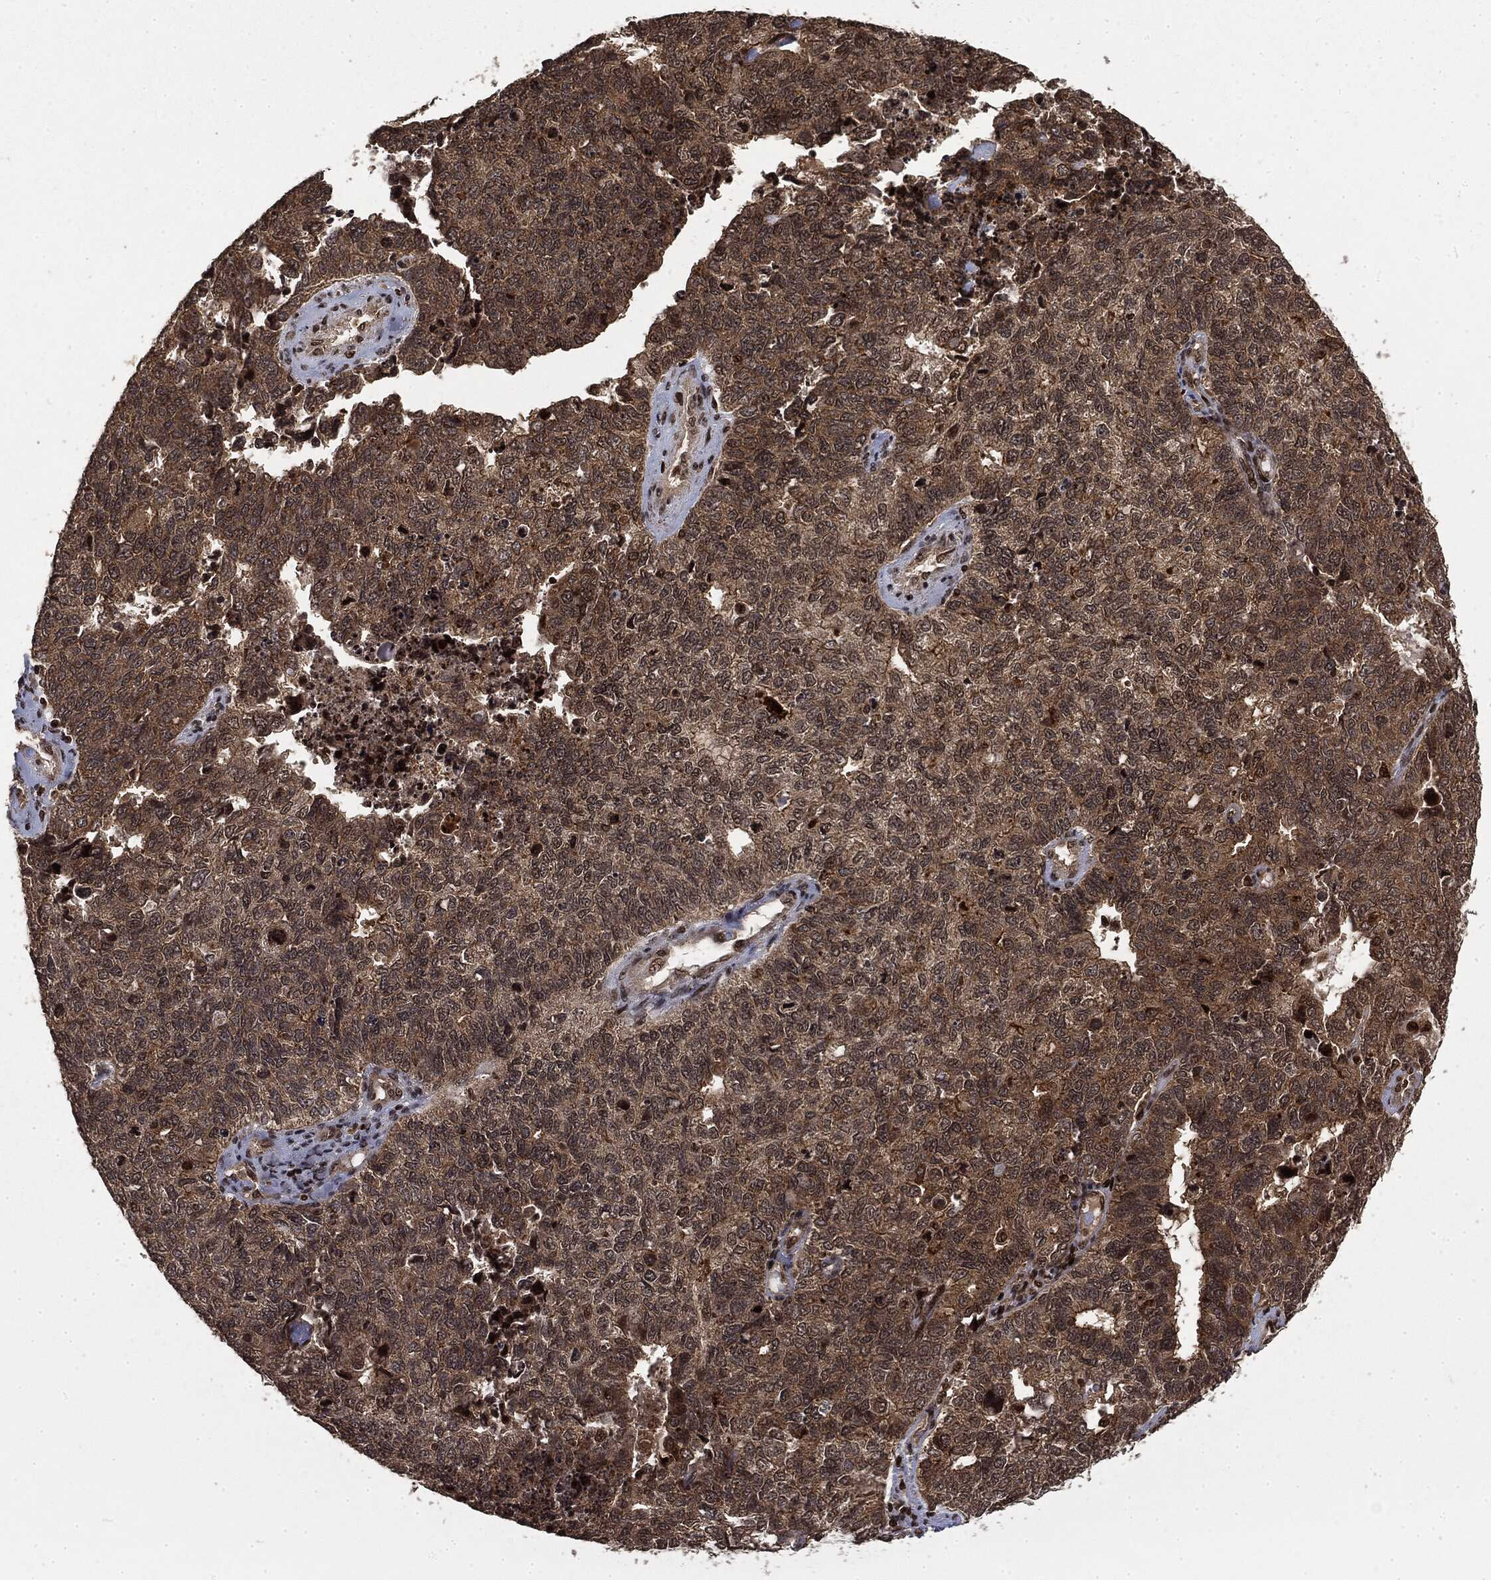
{"staining": {"intensity": "moderate", "quantity": ">75%", "location": "cytoplasmic/membranous"}, "tissue": "cervical cancer", "cell_type": "Tumor cells", "image_type": "cancer", "snomed": [{"axis": "morphology", "description": "Squamous cell carcinoma, NOS"}, {"axis": "topography", "description": "Cervix"}], "caption": "Cervical squamous cell carcinoma tissue demonstrates moderate cytoplasmic/membranous staining in about >75% of tumor cells", "gene": "CTDP1", "patient": {"sex": "female", "age": 63}}